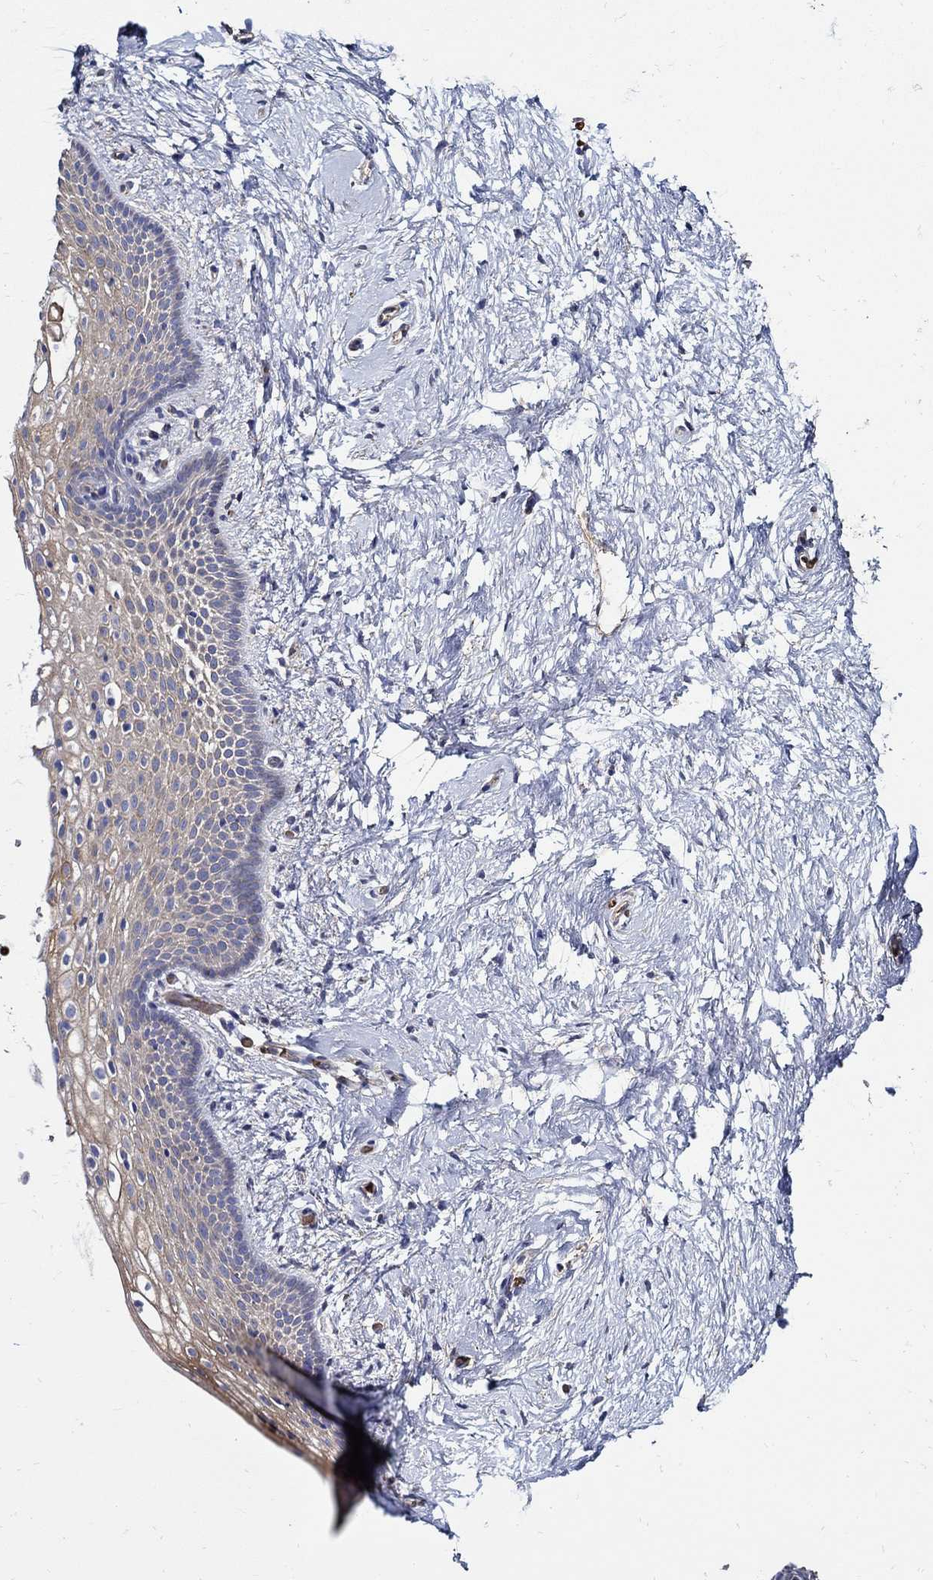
{"staining": {"intensity": "weak", "quantity": "25%-75%", "location": "cytoplasmic/membranous"}, "tissue": "vagina", "cell_type": "Squamous epithelial cells", "image_type": "normal", "snomed": [{"axis": "morphology", "description": "Normal tissue, NOS"}, {"axis": "topography", "description": "Vagina"}], "caption": "Protein staining by immunohistochemistry exhibits weak cytoplasmic/membranous staining in about 25%-75% of squamous epithelial cells in normal vagina. (DAB (3,3'-diaminobenzidine) IHC with brightfield microscopy, high magnification).", "gene": "APBB3", "patient": {"sex": "female", "age": 61}}